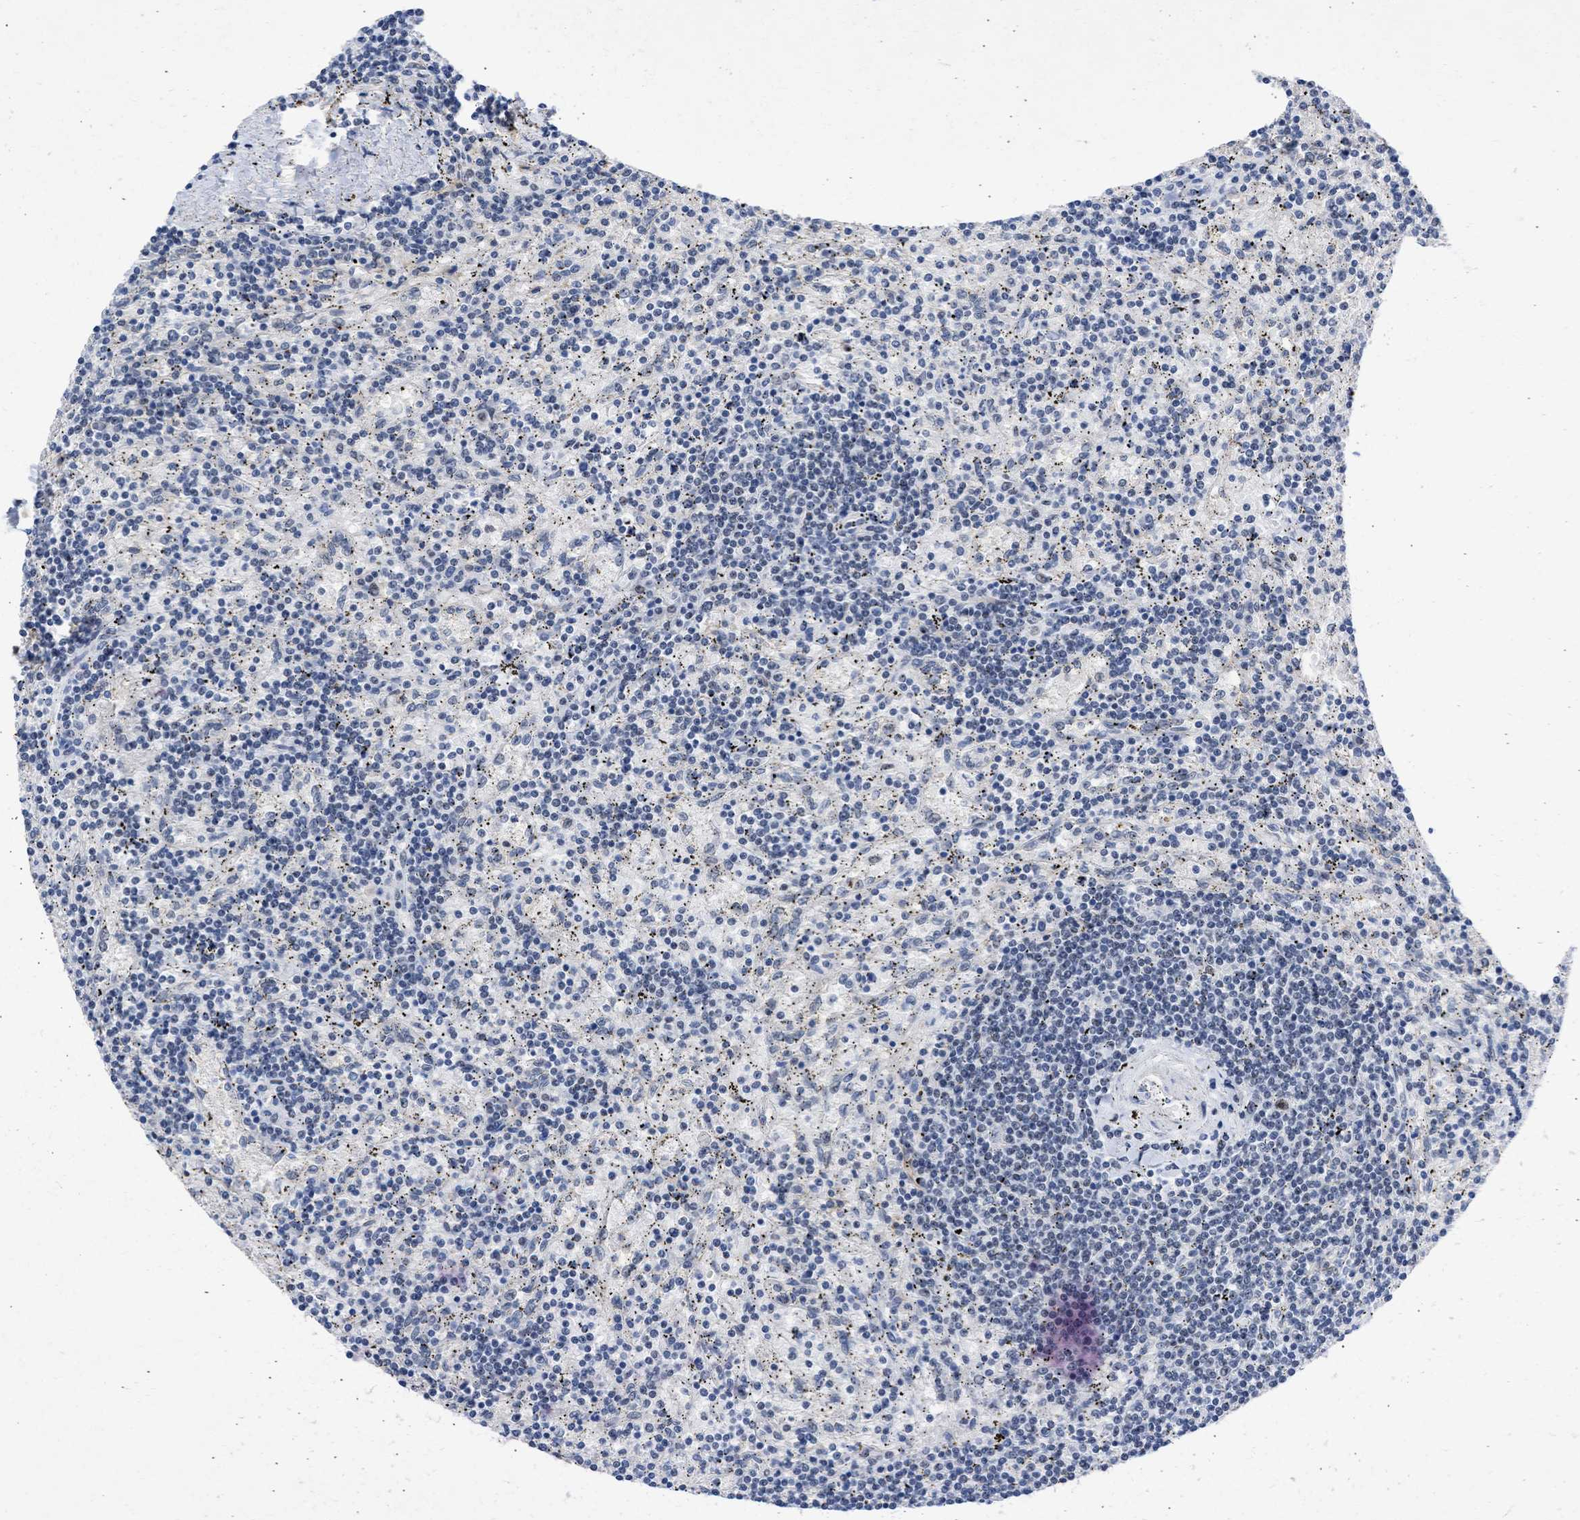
{"staining": {"intensity": "negative", "quantity": "none", "location": "none"}, "tissue": "lymphoma", "cell_type": "Tumor cells", "image_type": "cancer", "snomed": [{"axis": "morphology", "description": "Malignant lymphoma, non-Hodgkin's type, Low grade"}, {"axis": "topography", "description": "Spleen"}], "caption": "Tumor cells are negative for protein expression in human lymphoma.", "gene": "DDX41", "patient": {"sex": "male", "age": 76}}